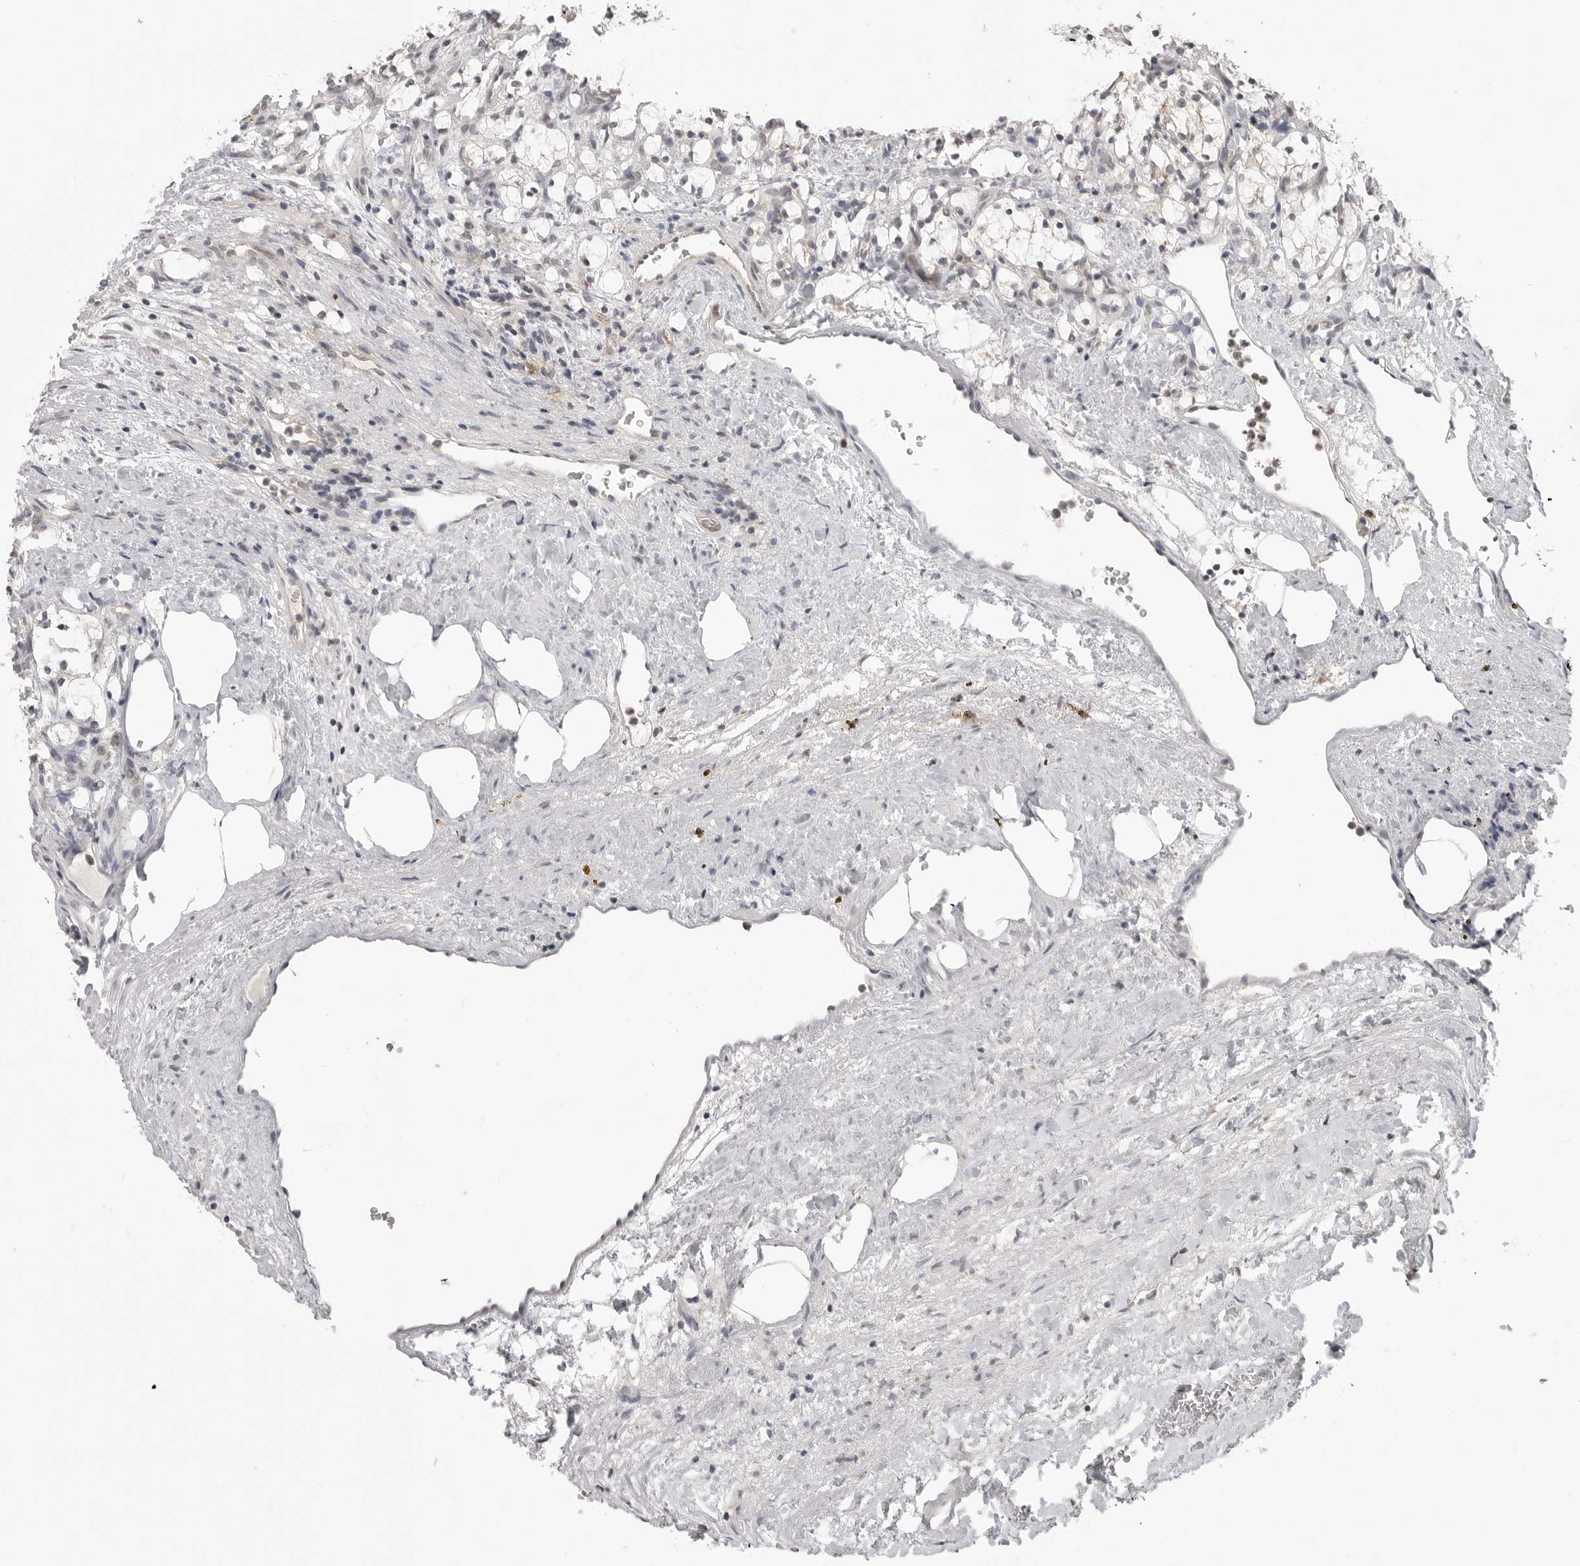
{"staining": {"intensity": "negative", "quantity": "none", "location": "none"}, "tissue": "renal cancer", "cell_type": "Tumor cells", "image_type": "cancer", "snomed": [{"axis": "morphology", "description": "Adenocarcinoma, NOS"}, {"axis": "topography", "description": "Kidney"}], "caption": "A high-resolution micrograph shows immunohistochemistry (IHC) staining of renal cancer, which exhibits no significant expression in tumor cells.", "gene": "IFNGR1", "patient": {"sex": "female", "age": 69}}